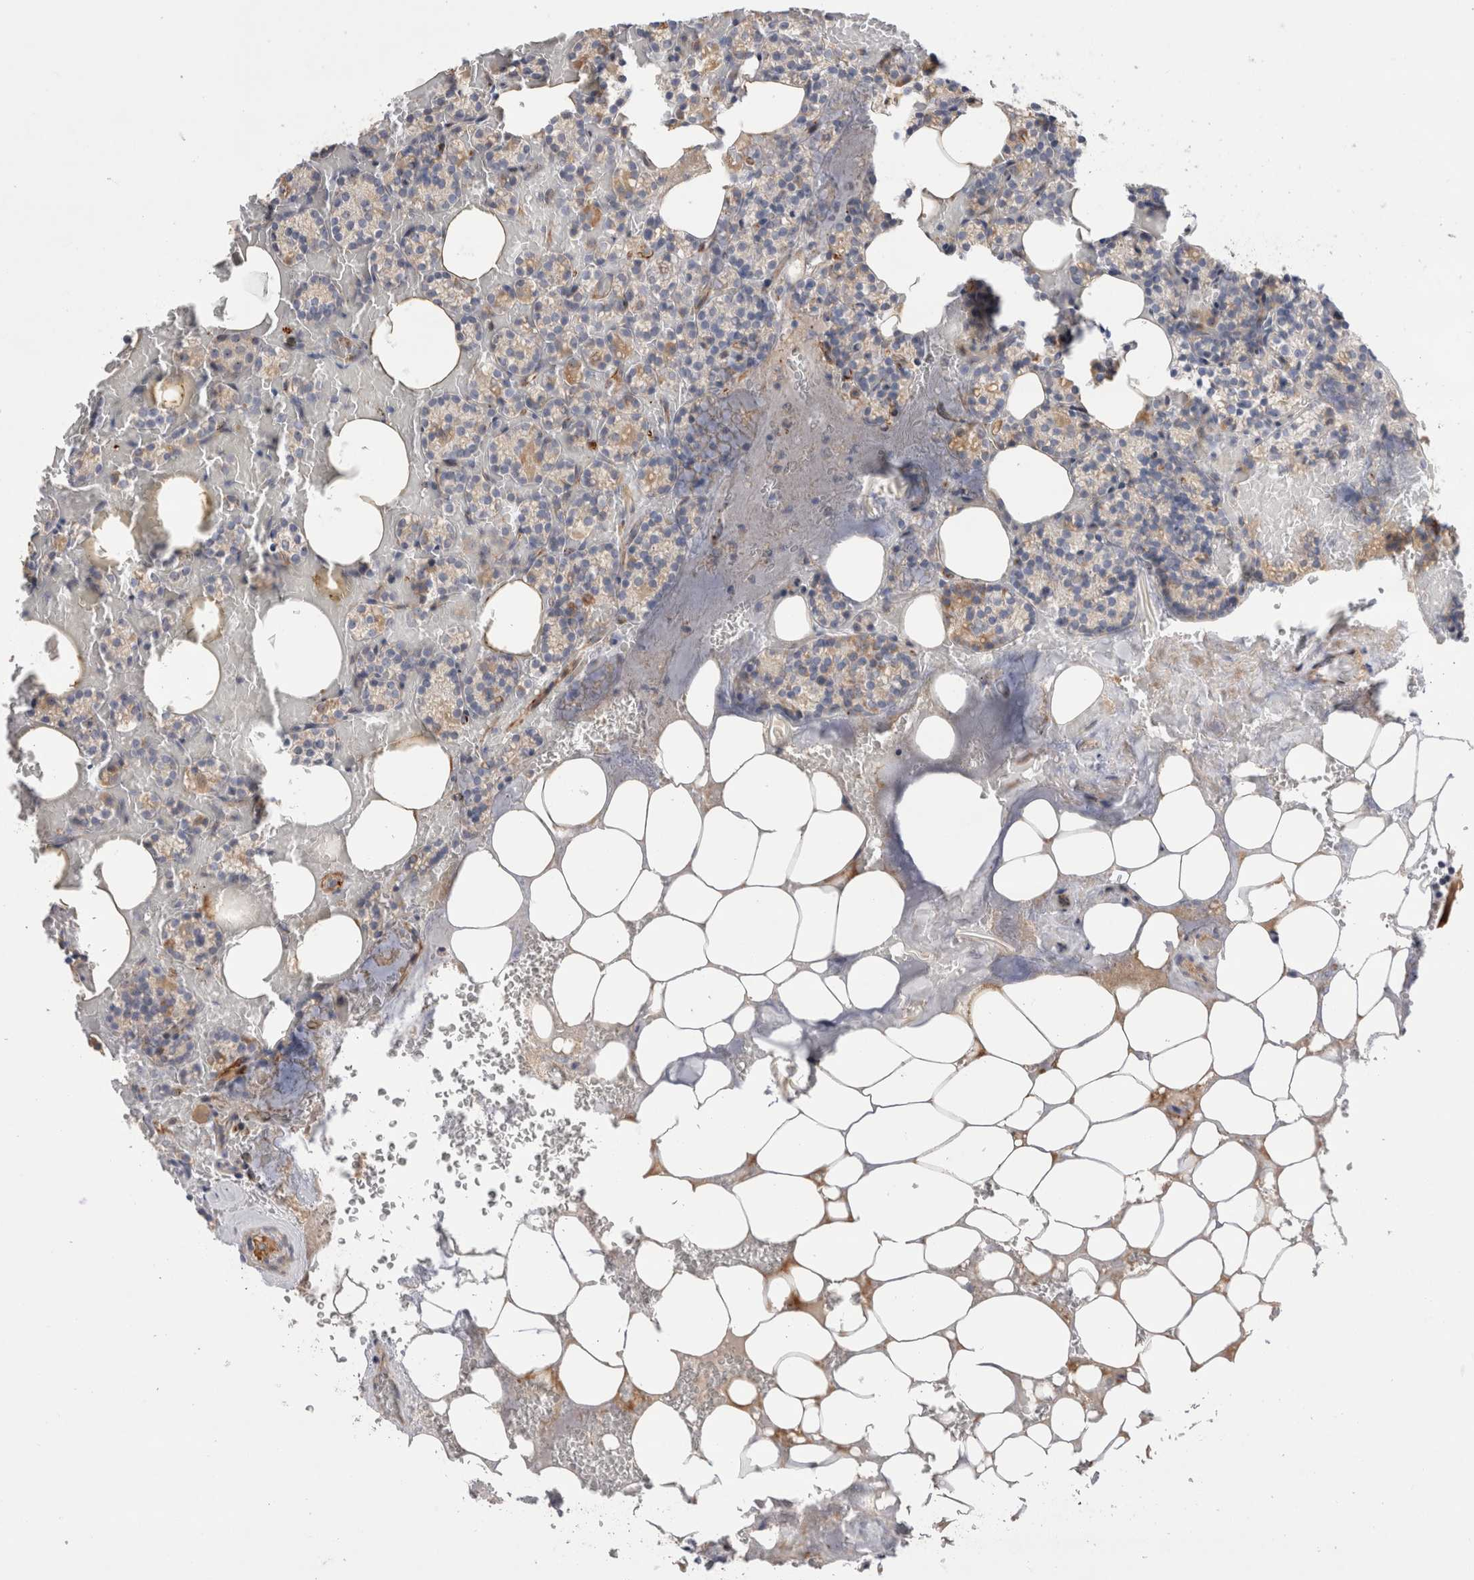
{"staining": {"intensity": "weak", "quantity": "25%-75%", "location": "cytoplasmic/membranous"}, "tissue": "parathyroid gland", "cell_type": "Glandular cells", "image_type": "normal", "snomed": [{"axis": "morphology", "description": "Normal tissue, NOS"}, {"axis": "topography", "description": "Parathyroid gland"}], "caption": "An image showing weak cytoplasmic/membranous positivity in approximately 25%-75% of glandular cells in unremarkable parathyroid gland, as visualized by brown immunohistochemical staining.", "gene": "ECHDC2", "patient": {"sex": "female", "age": 78}}